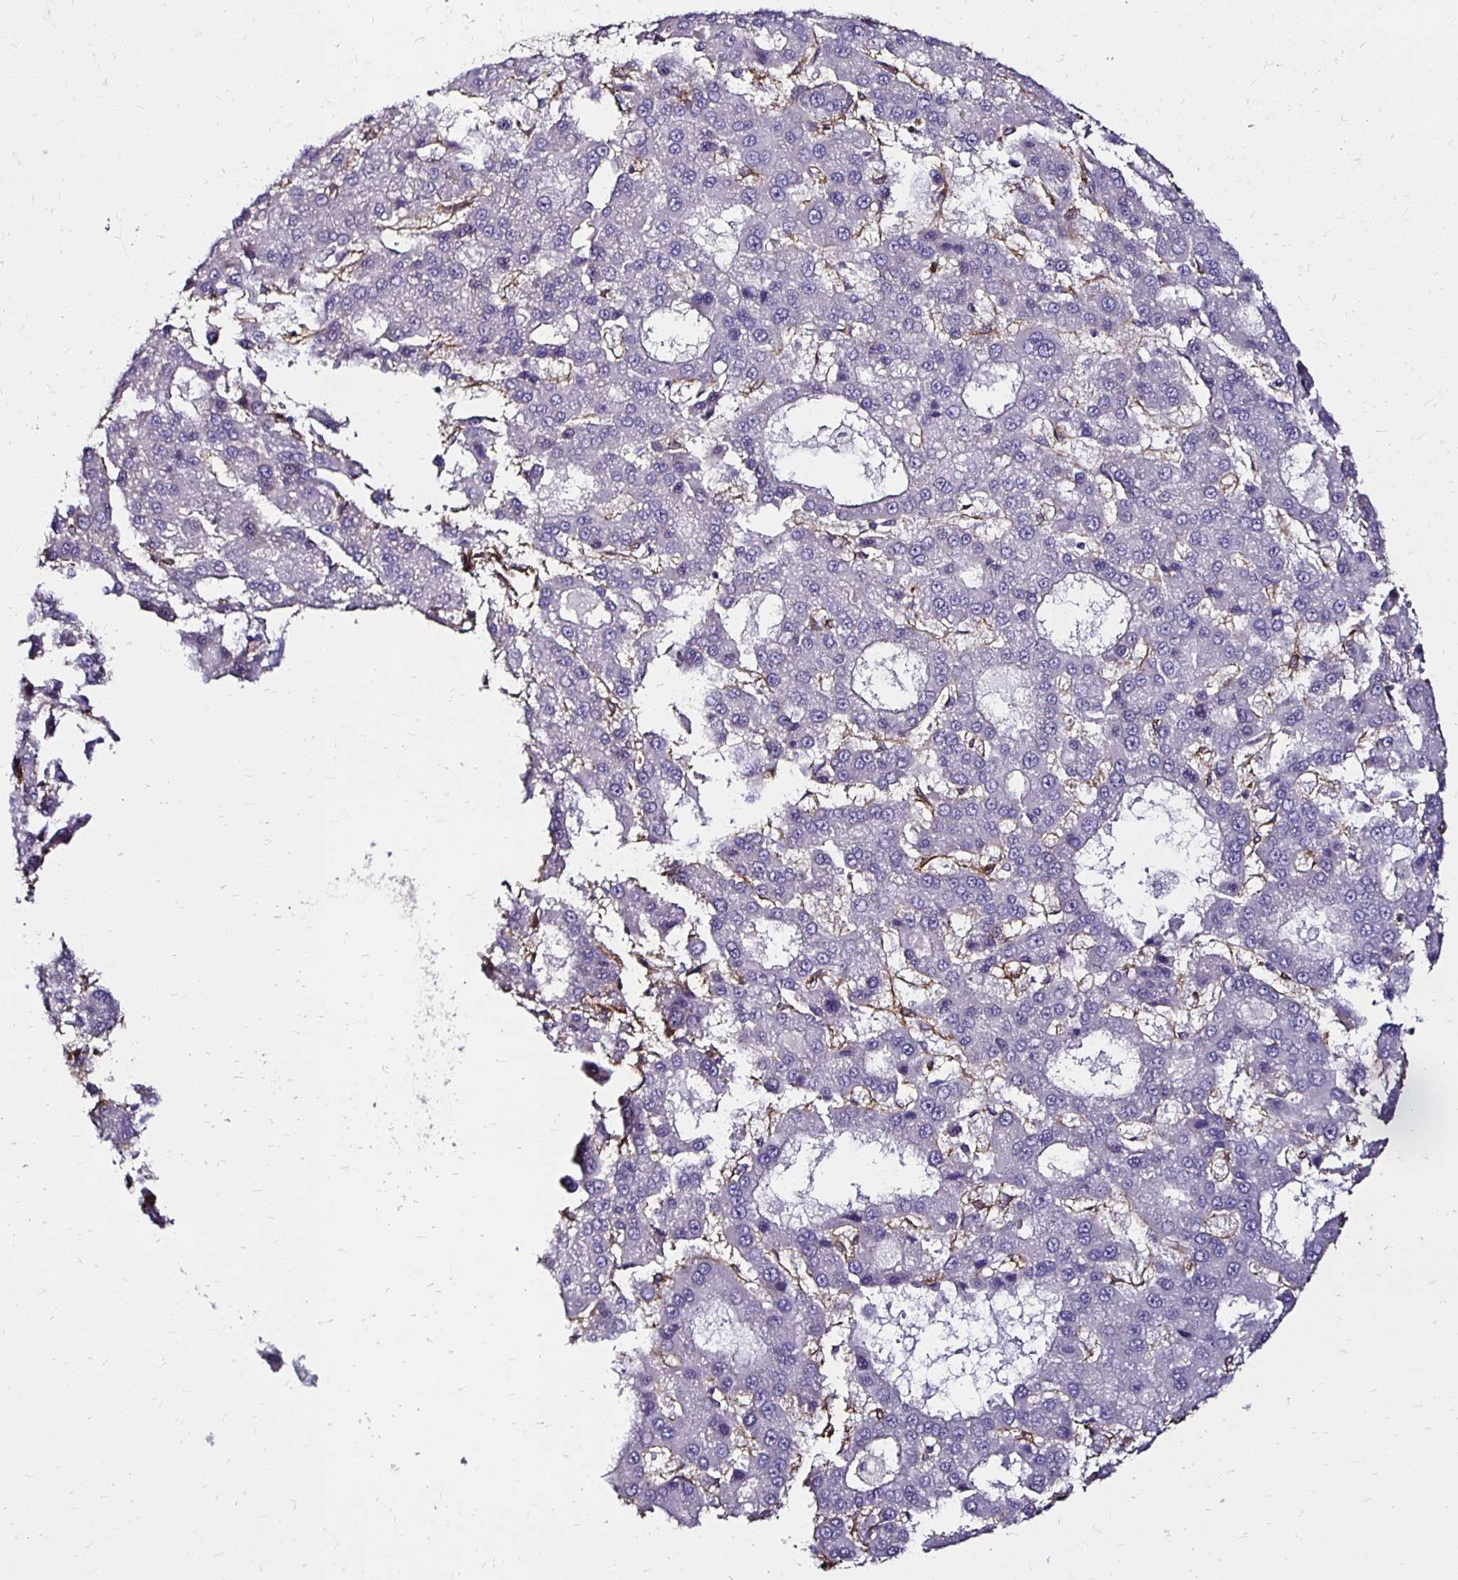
{"staining": {"intensity": "negative", "quantity": "none", "location": "none"}, "tissue": "liver cancer", "cell_type": "Tumor cells", "image_type": "cancer", "snomed": [{"axis": "morphology", "description": "Carcinoma, Hepatocellular, NOS"}, {"axis": "topography", "description": "Liver"}], "caption": "IHC photomicrograph of human hepatocellular carcinoma (liver) stained for a protein (brown), which demonstrates no positivity in tumor cells.", "gene": "ITGB1", "patient": {"sex": "male", "age": 70}}